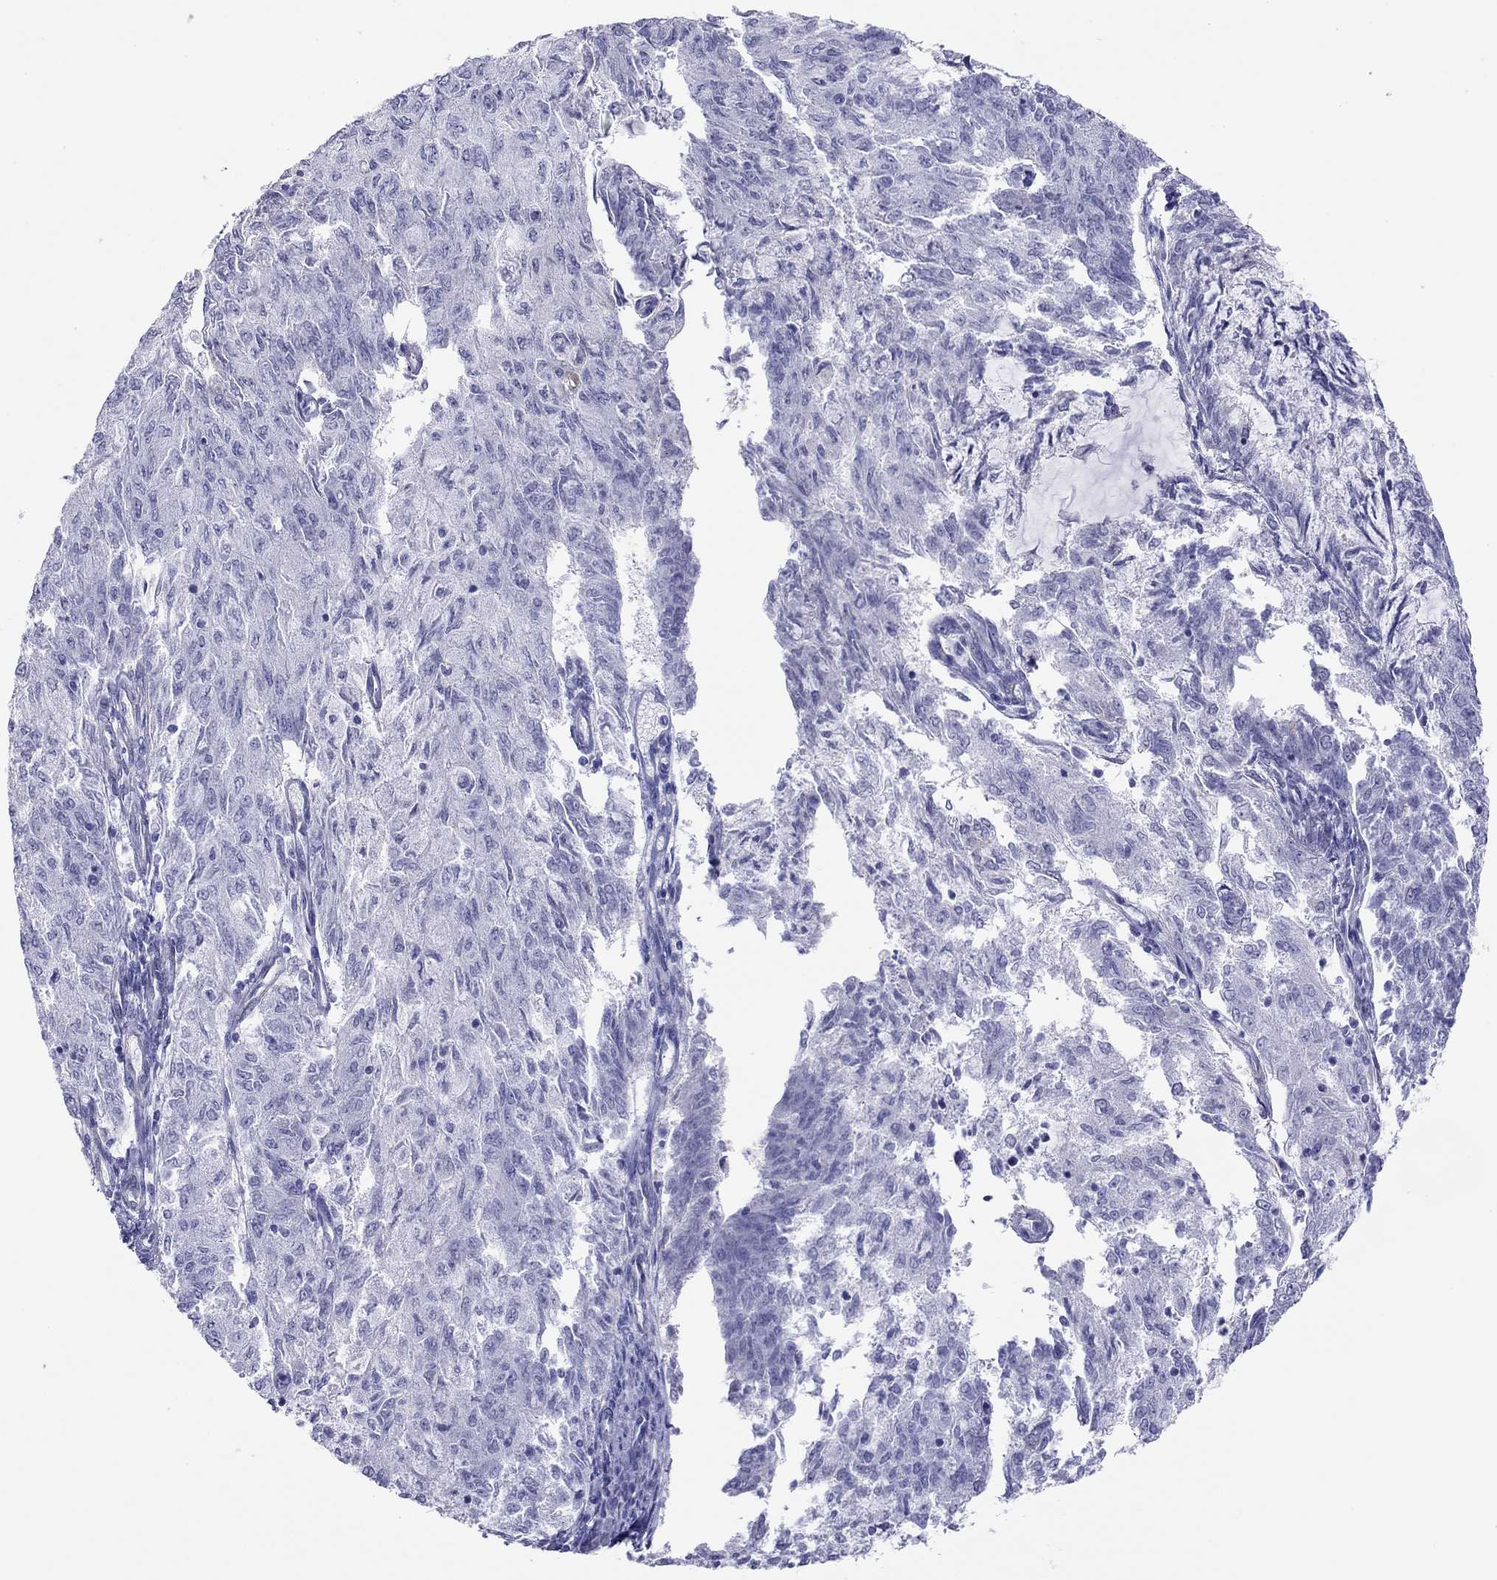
{"staining": {"intensity": "negative", "quantity": "none", "location": "none"}, "tissue": "endometrial cancer", "cell_type": "Tumor cells", "image_type": "cancer", "snomed": [{"axis": "morphology", "description": "Adenocarcinoma, NOS"}, {"axis": "topography", "description": "Endometrium"}], "caption": "Photomicrograph shows no protein positivity in tumor cells of endometrial cancer (adenocarcinoma) tissue.", "gene": "MYMX", "patient": {"sex": "female", "age": 82}}